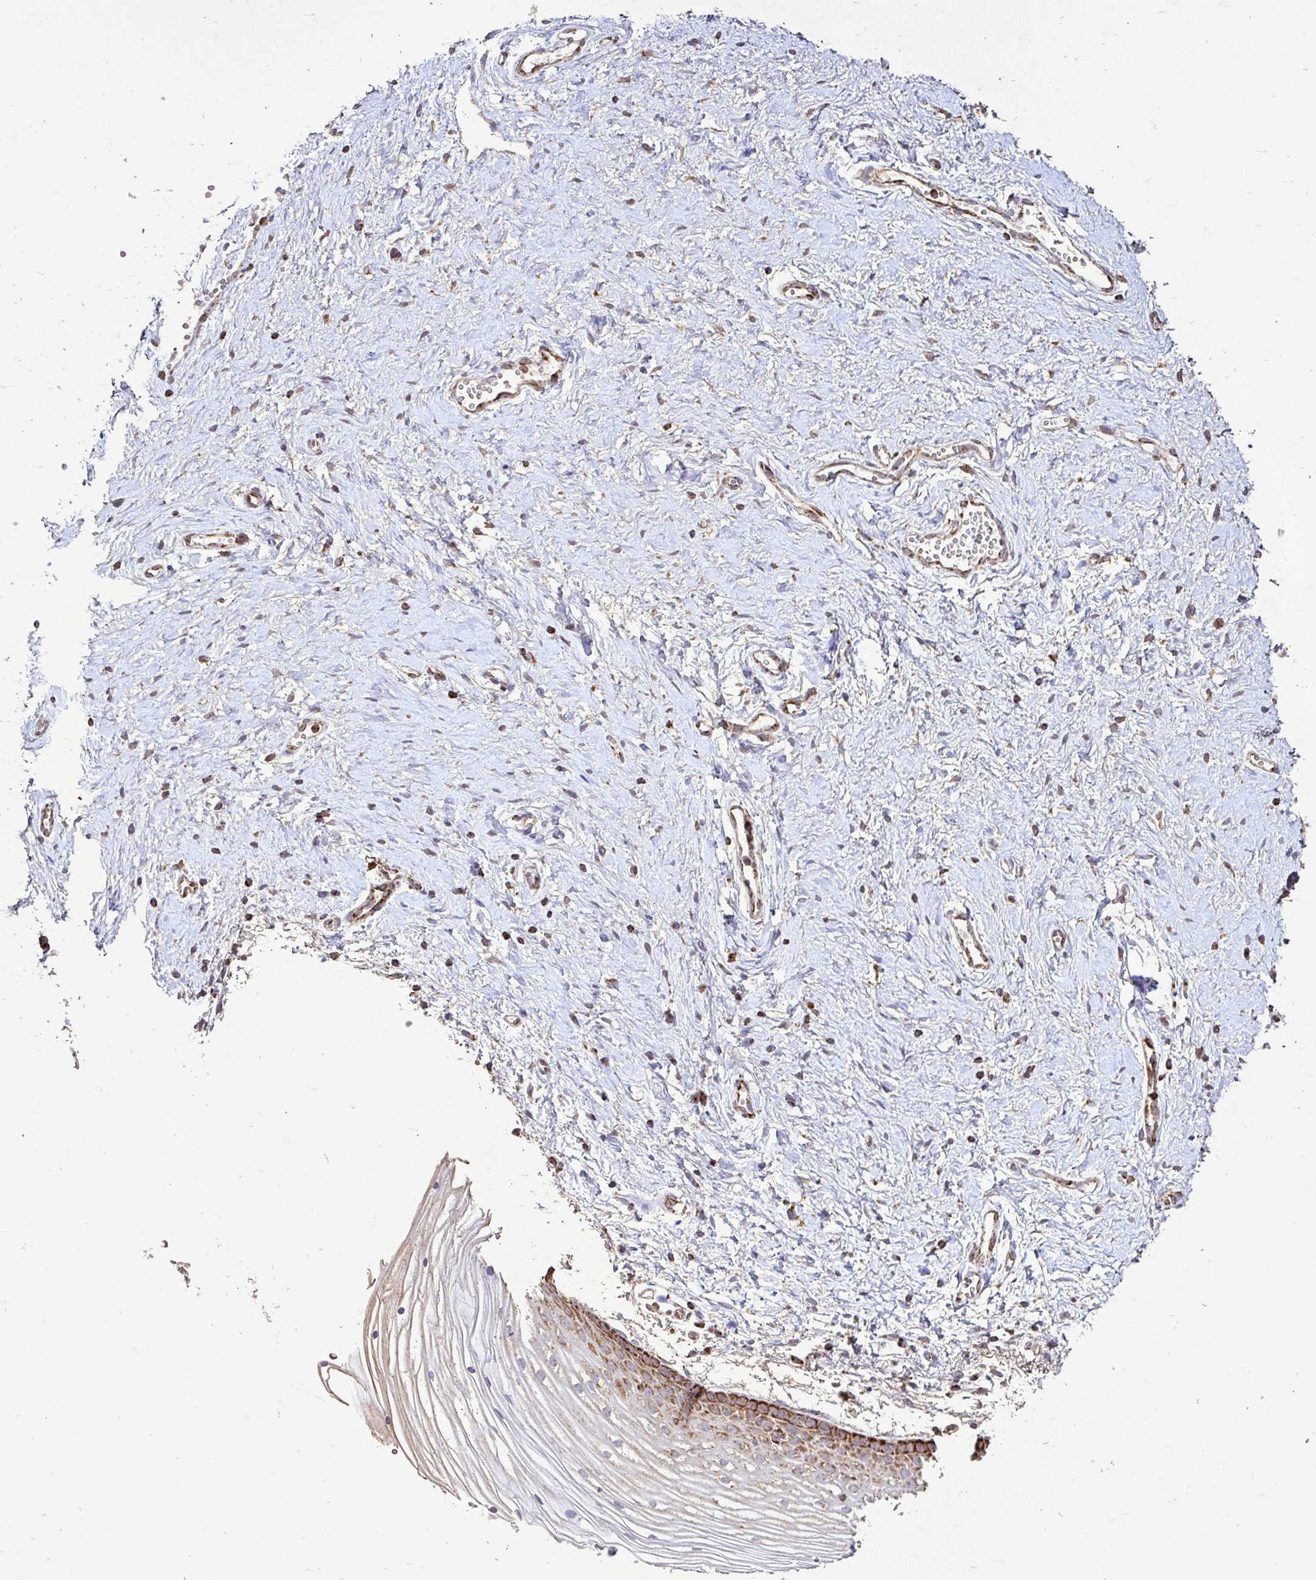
{"staining": {"intensity": "moderate", "quantity": ">75%", "location": "cytoplasmic/membranous"}, "tissue": "vagina", "cell_type": "Squamous epithelial cells", "image_type": "normal", "snomed": [{"axis": "morphology", "description": "Normal tissue, NOS"}, {"axis": "topography", "description": "Vagina"}], "caption": "DAB immunohistochemical staining of unremarkable vagina exhibits moderate cytoplasmic/membranous protein expression in about >75% of squamous epithelial cells.", "gene": "AGK", "patient": {"sex": "female", "age": 56}}